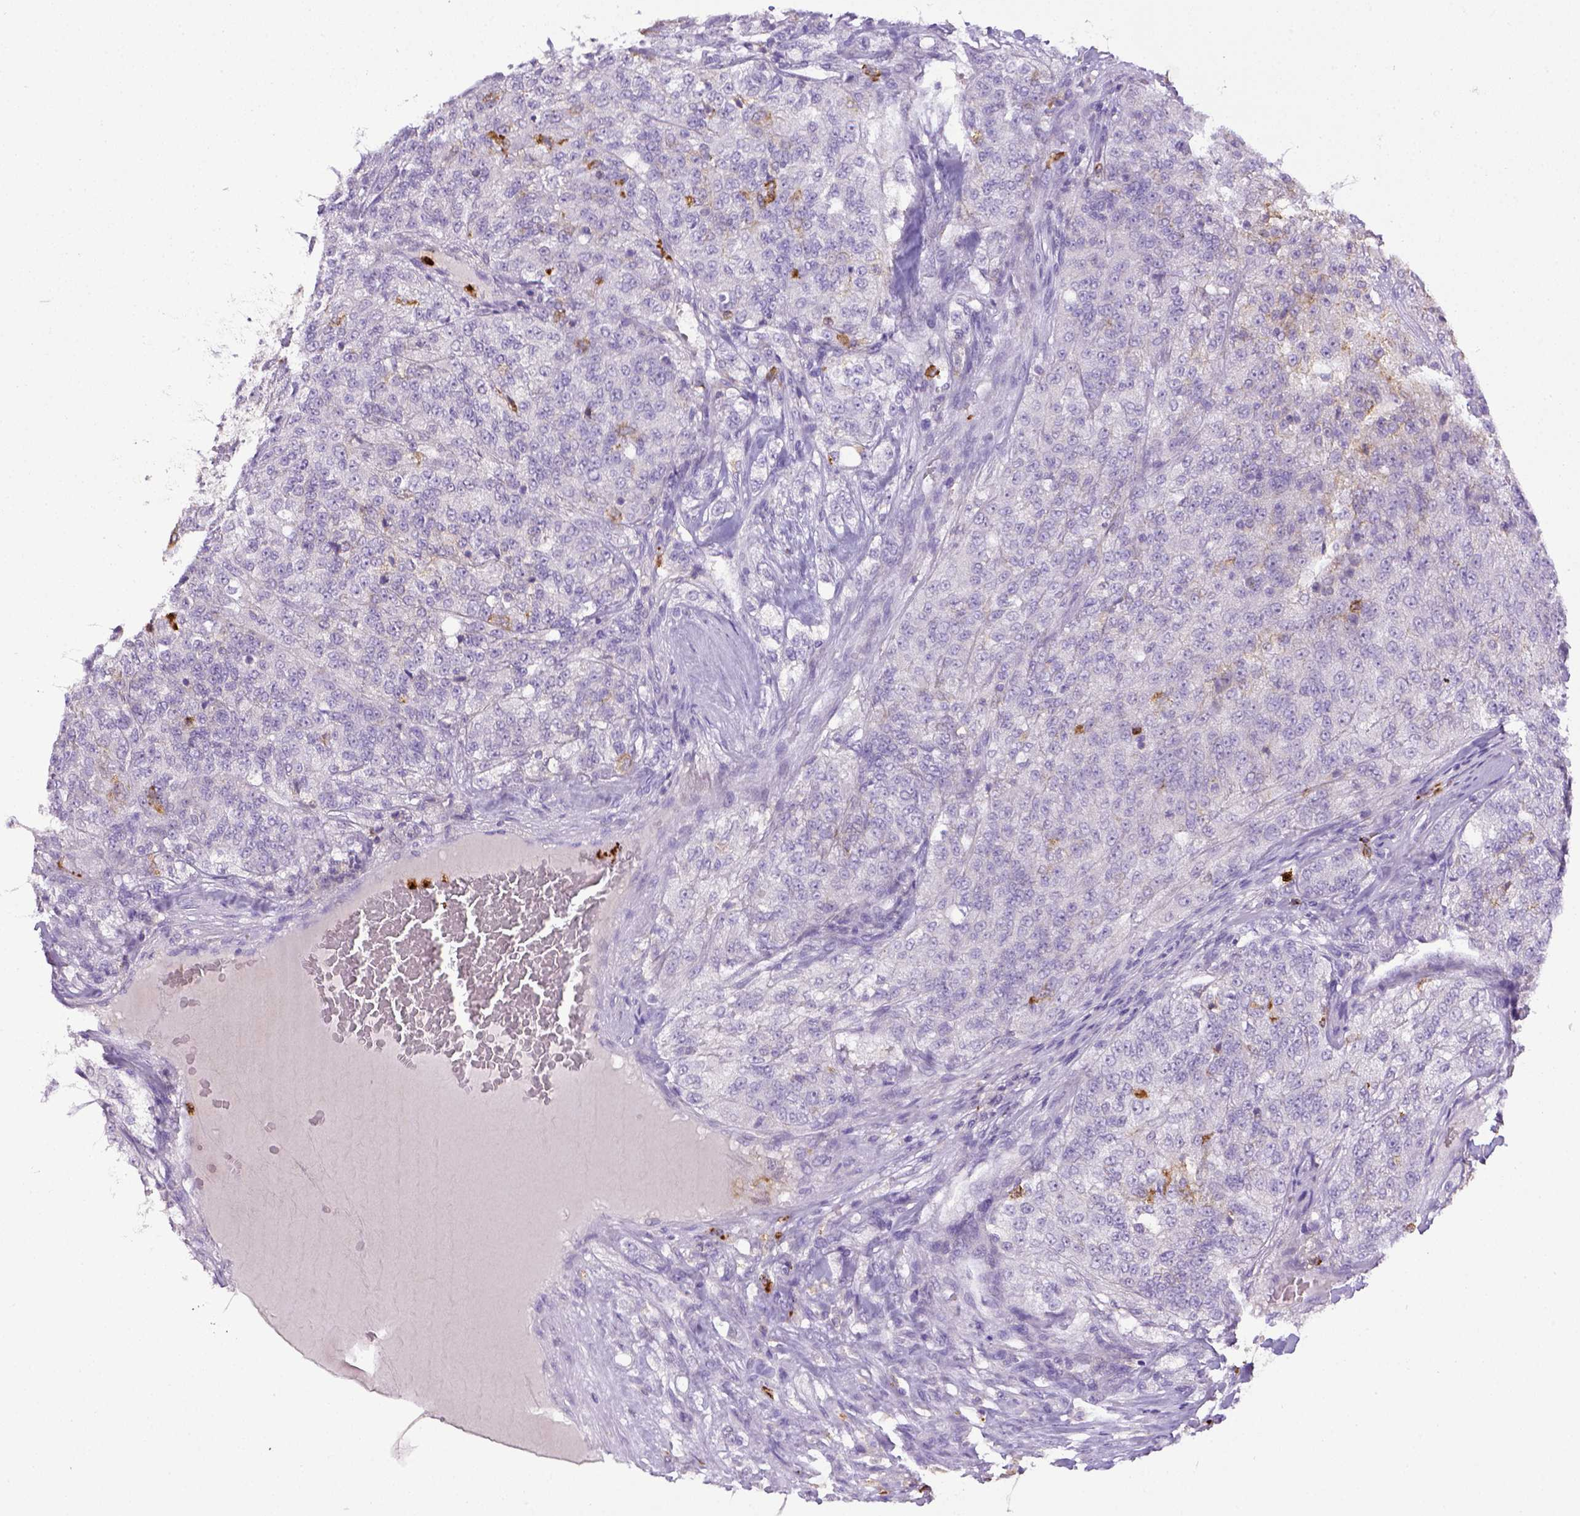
{"staining": {"intensity": "negative", "quantity": "none", "location": "none"}, "tissue": "renal cancer", "cell_type": "Tumor cells", "image_type": "cancer", "snomed": [{"axis": "morphology", "description": "Adenocarcinoma, NOS"}, {"axis": "topography", "description": "Kidney"}], "caption": "Immunohistochemistry (IHC) of renal adenocarcinoma demonstrates no staining in tumor cells.", "gene": "ITGAM", "patient": {"sex": "female", "age": 63}}